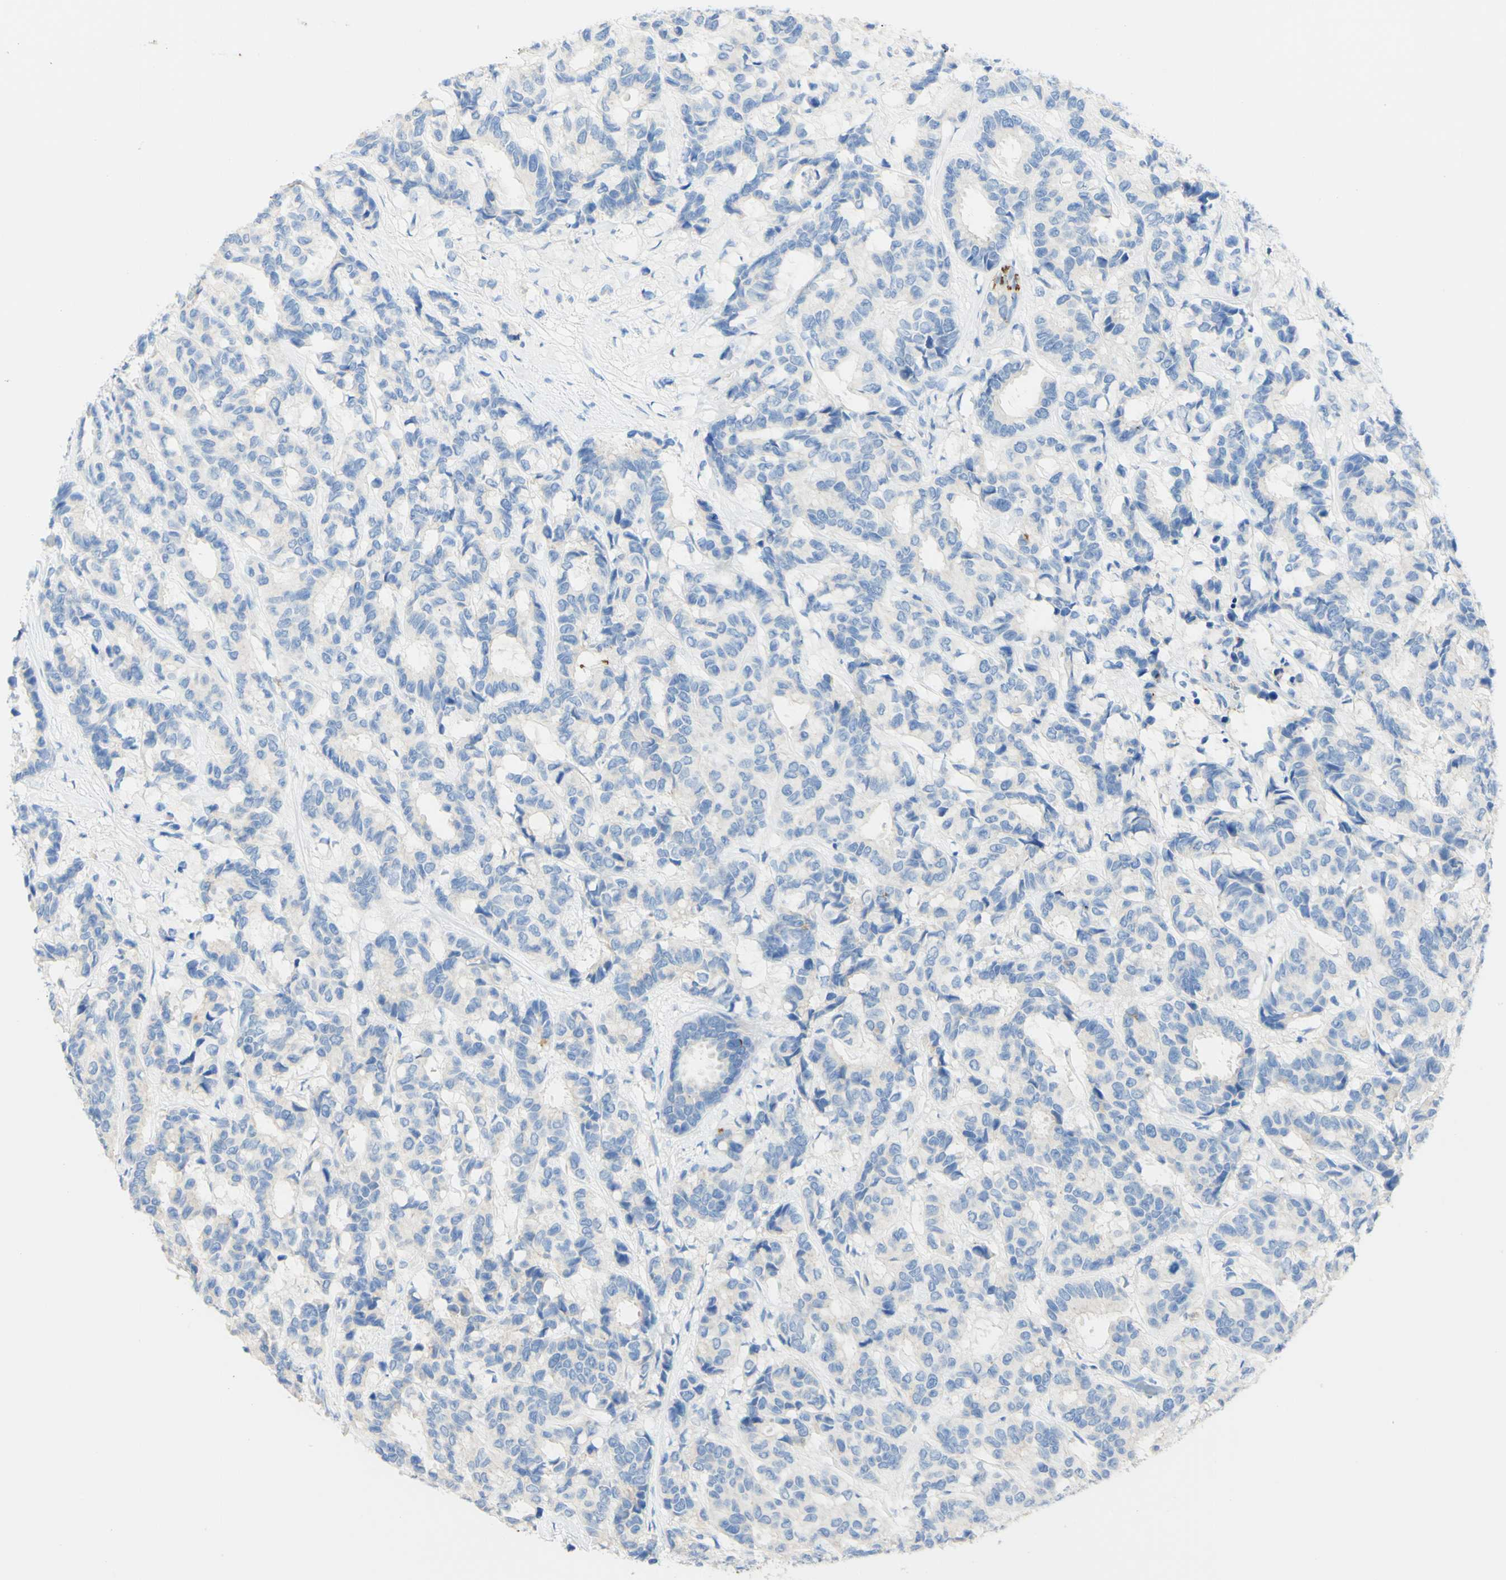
{"staining": {"intensity": "negative", "quantity": "none", "location": "none"}, "tissue": "breast cancer", "cell_type": "Tumor cells", "image_type": "cancer", "snomed": [{"axis": "morphology", "description": "Duct carcinoma"}, {"axis": "topography", "description": "Breast"}], "caption": "Immunohistochemistry (IHC) micrograph of neoplastic tissue: human invasive ductal carcinoma (breast) stained with DAB (3,3'-diaminobenzidine) displays no significant protein staining in tumor cells.", "gene": "PIGR", "patient": {"sex": "female", "age": 87}}